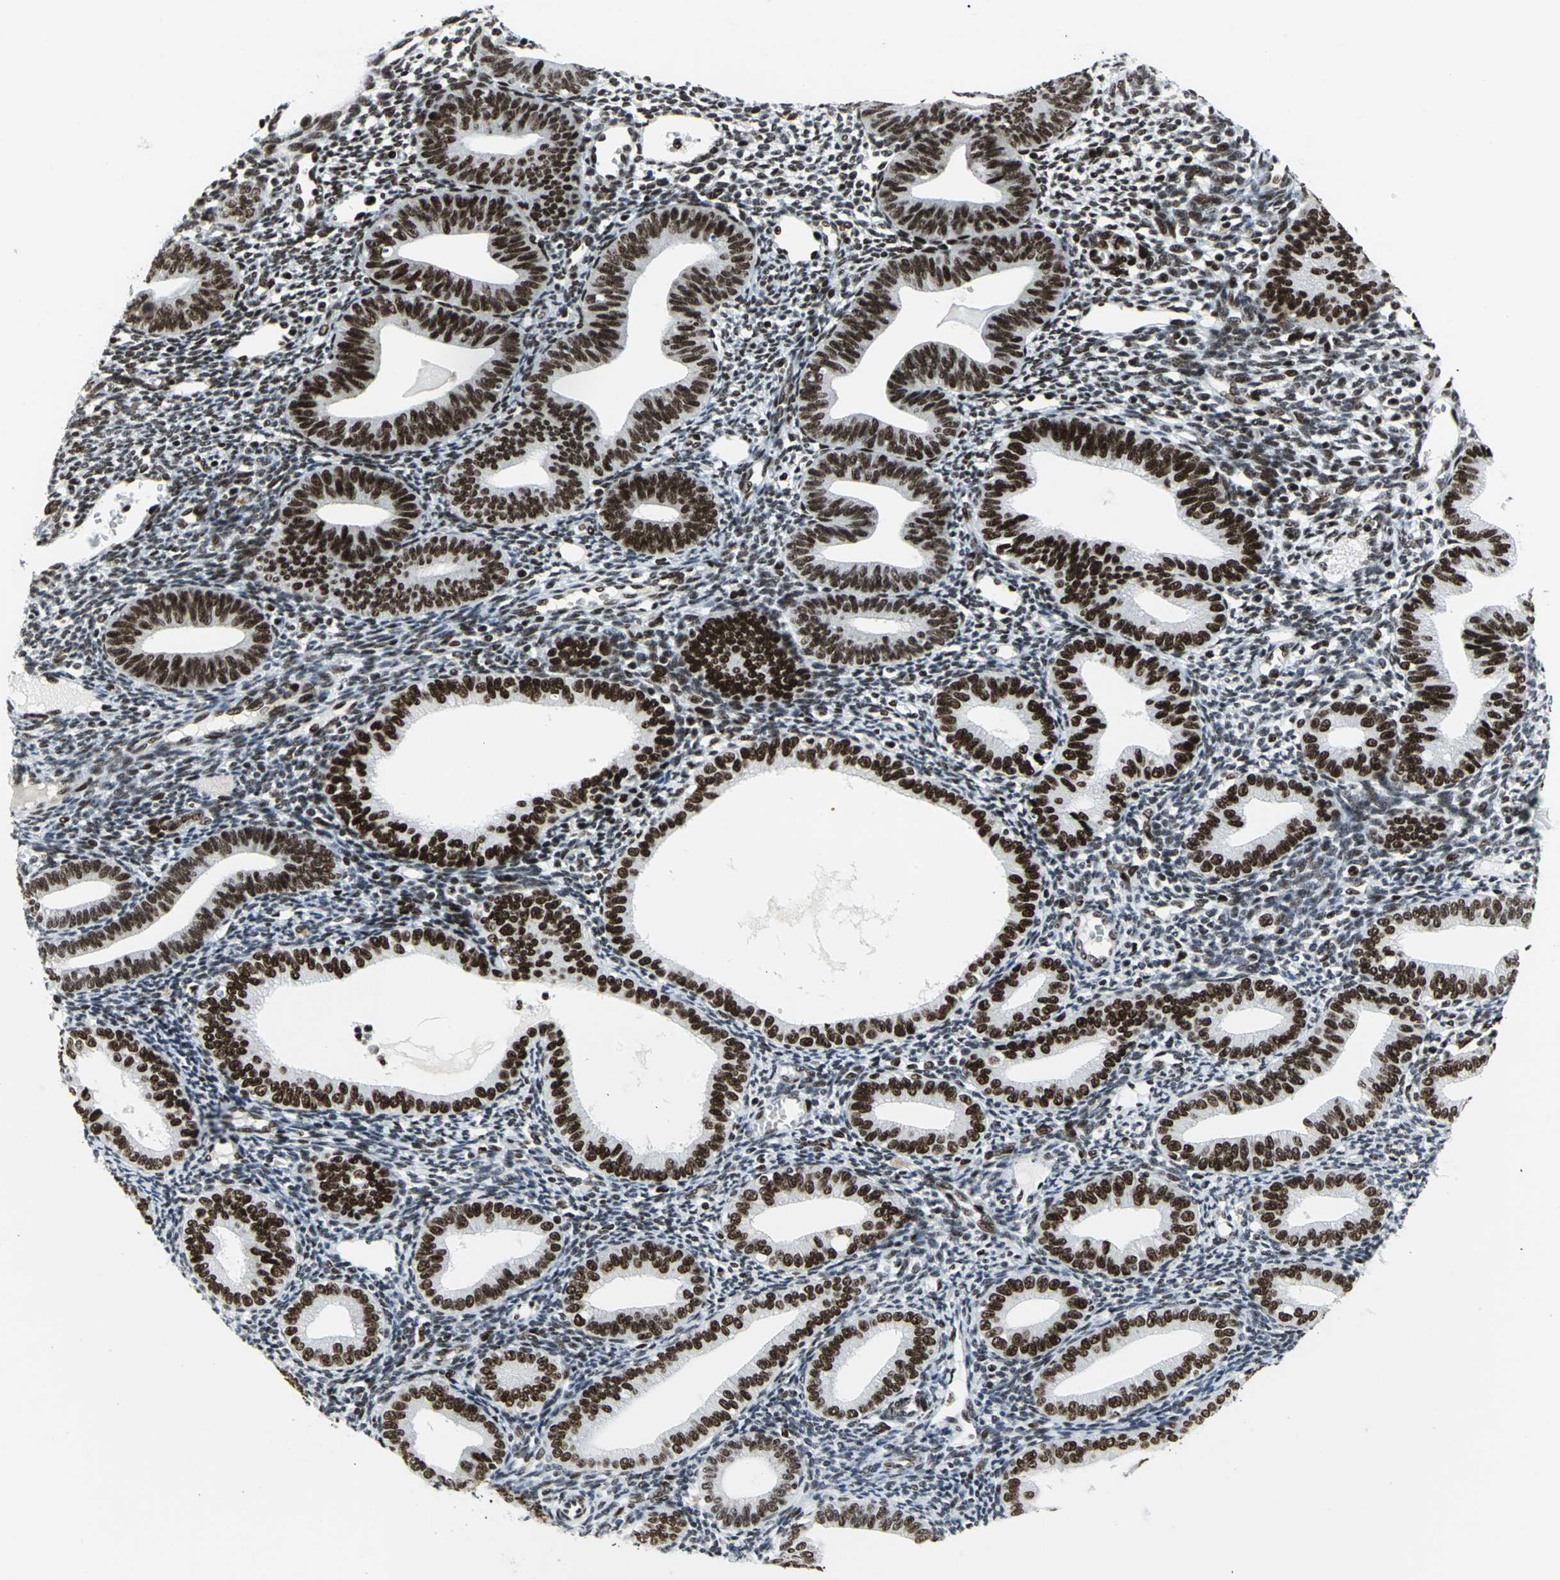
{"staining": {"intensity": "strong", "quantity": ">75%", "location": "nuclear"}, "tissue": "endometrium", "cell_type": "Cells in endometrial stroma", "image_type": "normal", "snomed": [{"axis": "morphology", "description": "Normal tissue, NOS"}, {"axis": "topography", "description": "Endometrium"}], "caption": "Immunohistochemistry (IHC) staining of normal endometrium, which demonstrates high levels of strong nuclear staining in approximately >75% of cells in endometrial stroma indicating strong nuclear protein staining. The staining was performed using DAB (brown) for protein detection and nuclei were counterstained in hematoxylin (blue).", "gene": "SMARCA4", "patient": {"sex": "female", "age": 61}}